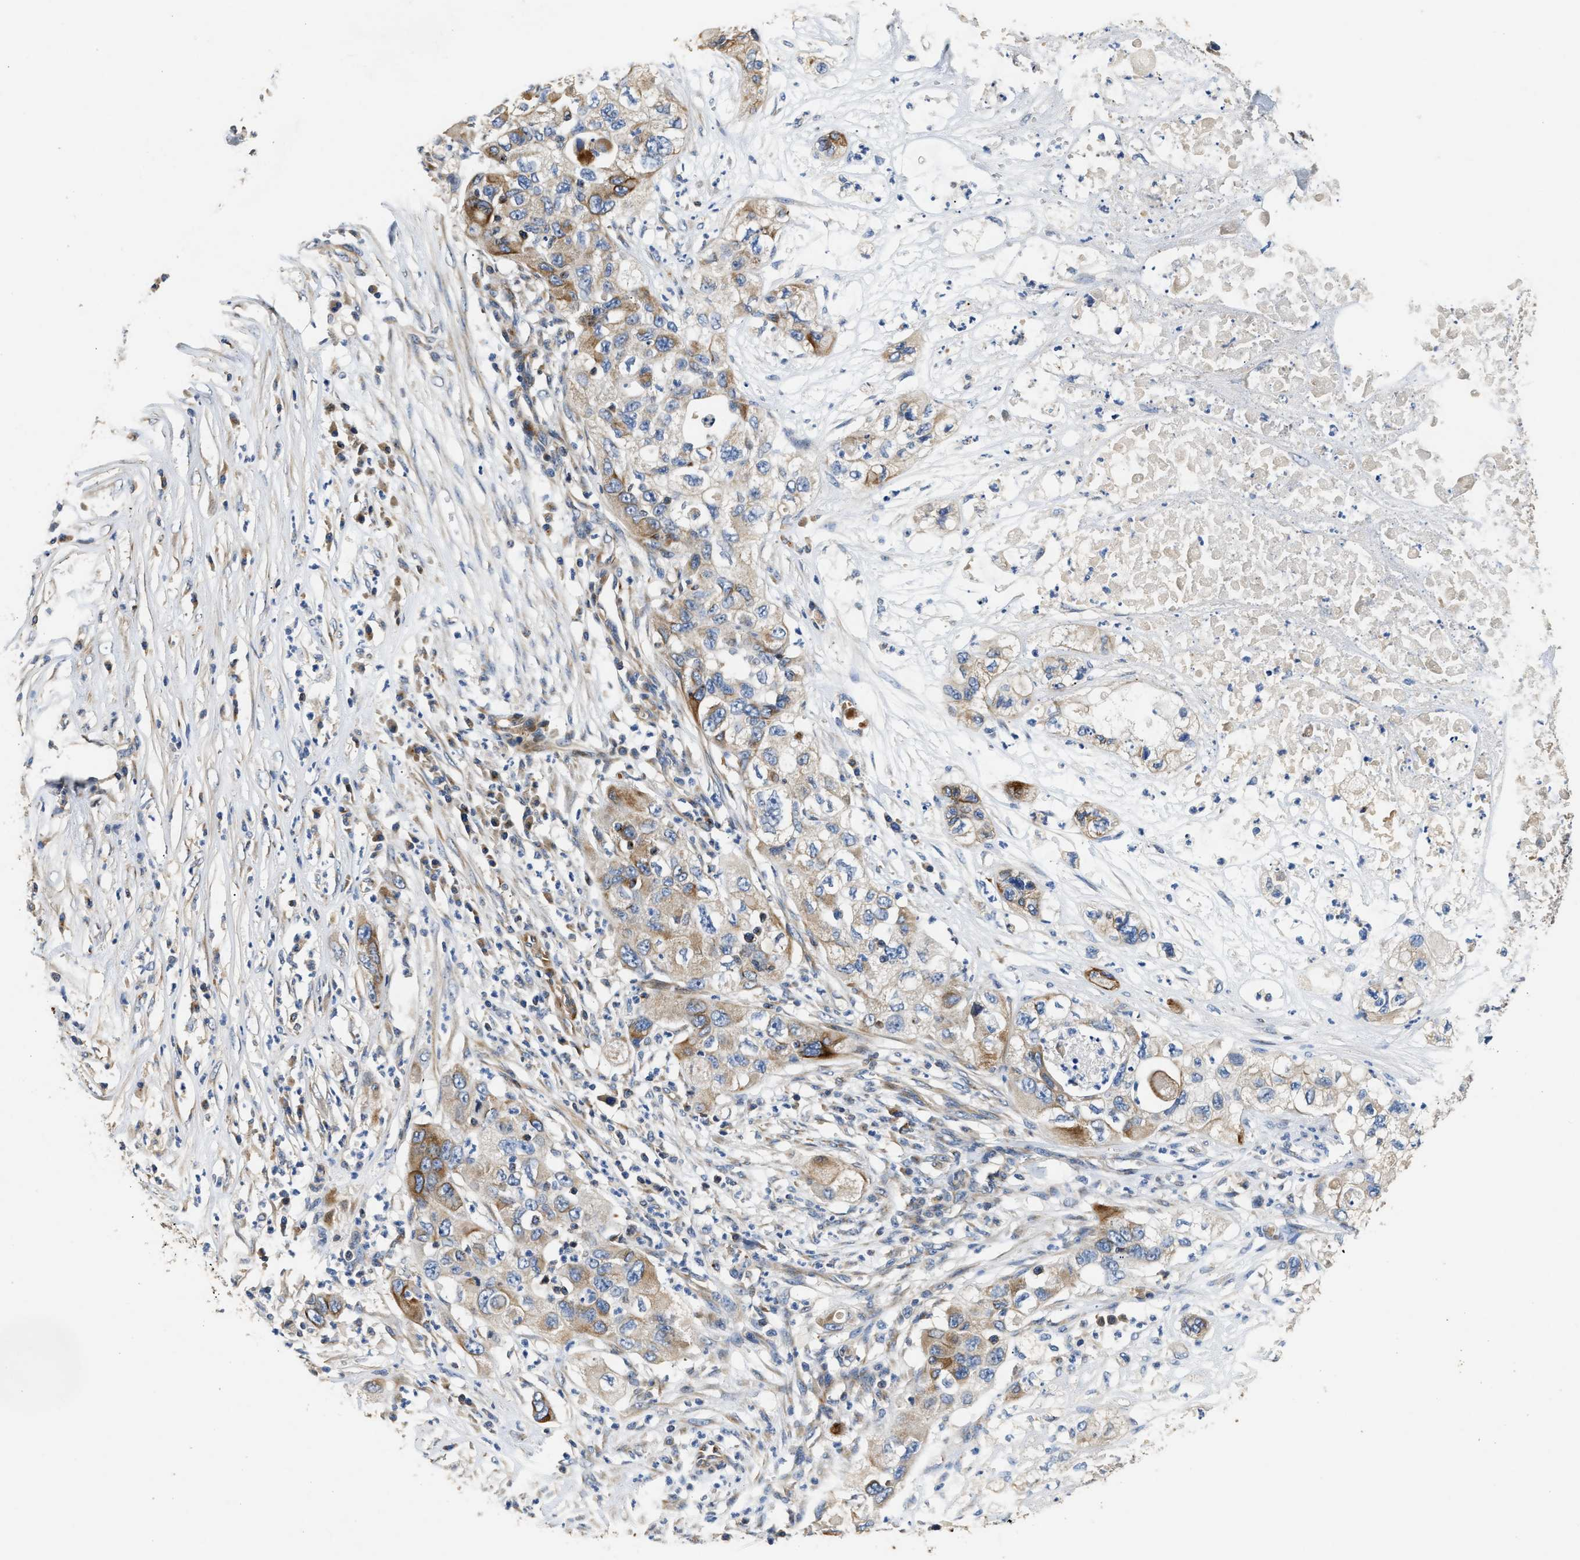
{"staining": {"intensity": "weak", "quantity": ">75%", "location": "cytoplasmic/membranous"}, "tissue": "pancreatic cancer", "cell_type": "Tumor cells", "image_type": "cancer", "snomed": [{"axis": "morphology", "description": "Adenocarcinoma, NOS"}, {"axis": "topography", "description": "Pancreas"}], "caption": "High-power microscopy captured an immunohistochemistry (IHC) micrograph of pancreatic cancer, revealing weak cytoplasmic/membranous positivity in about >75% of tumor cells. (IHC, brightfield microscopy, high magnification).", "gene": "IL17RC", "patient": {"sex": "female", "age": 78}}